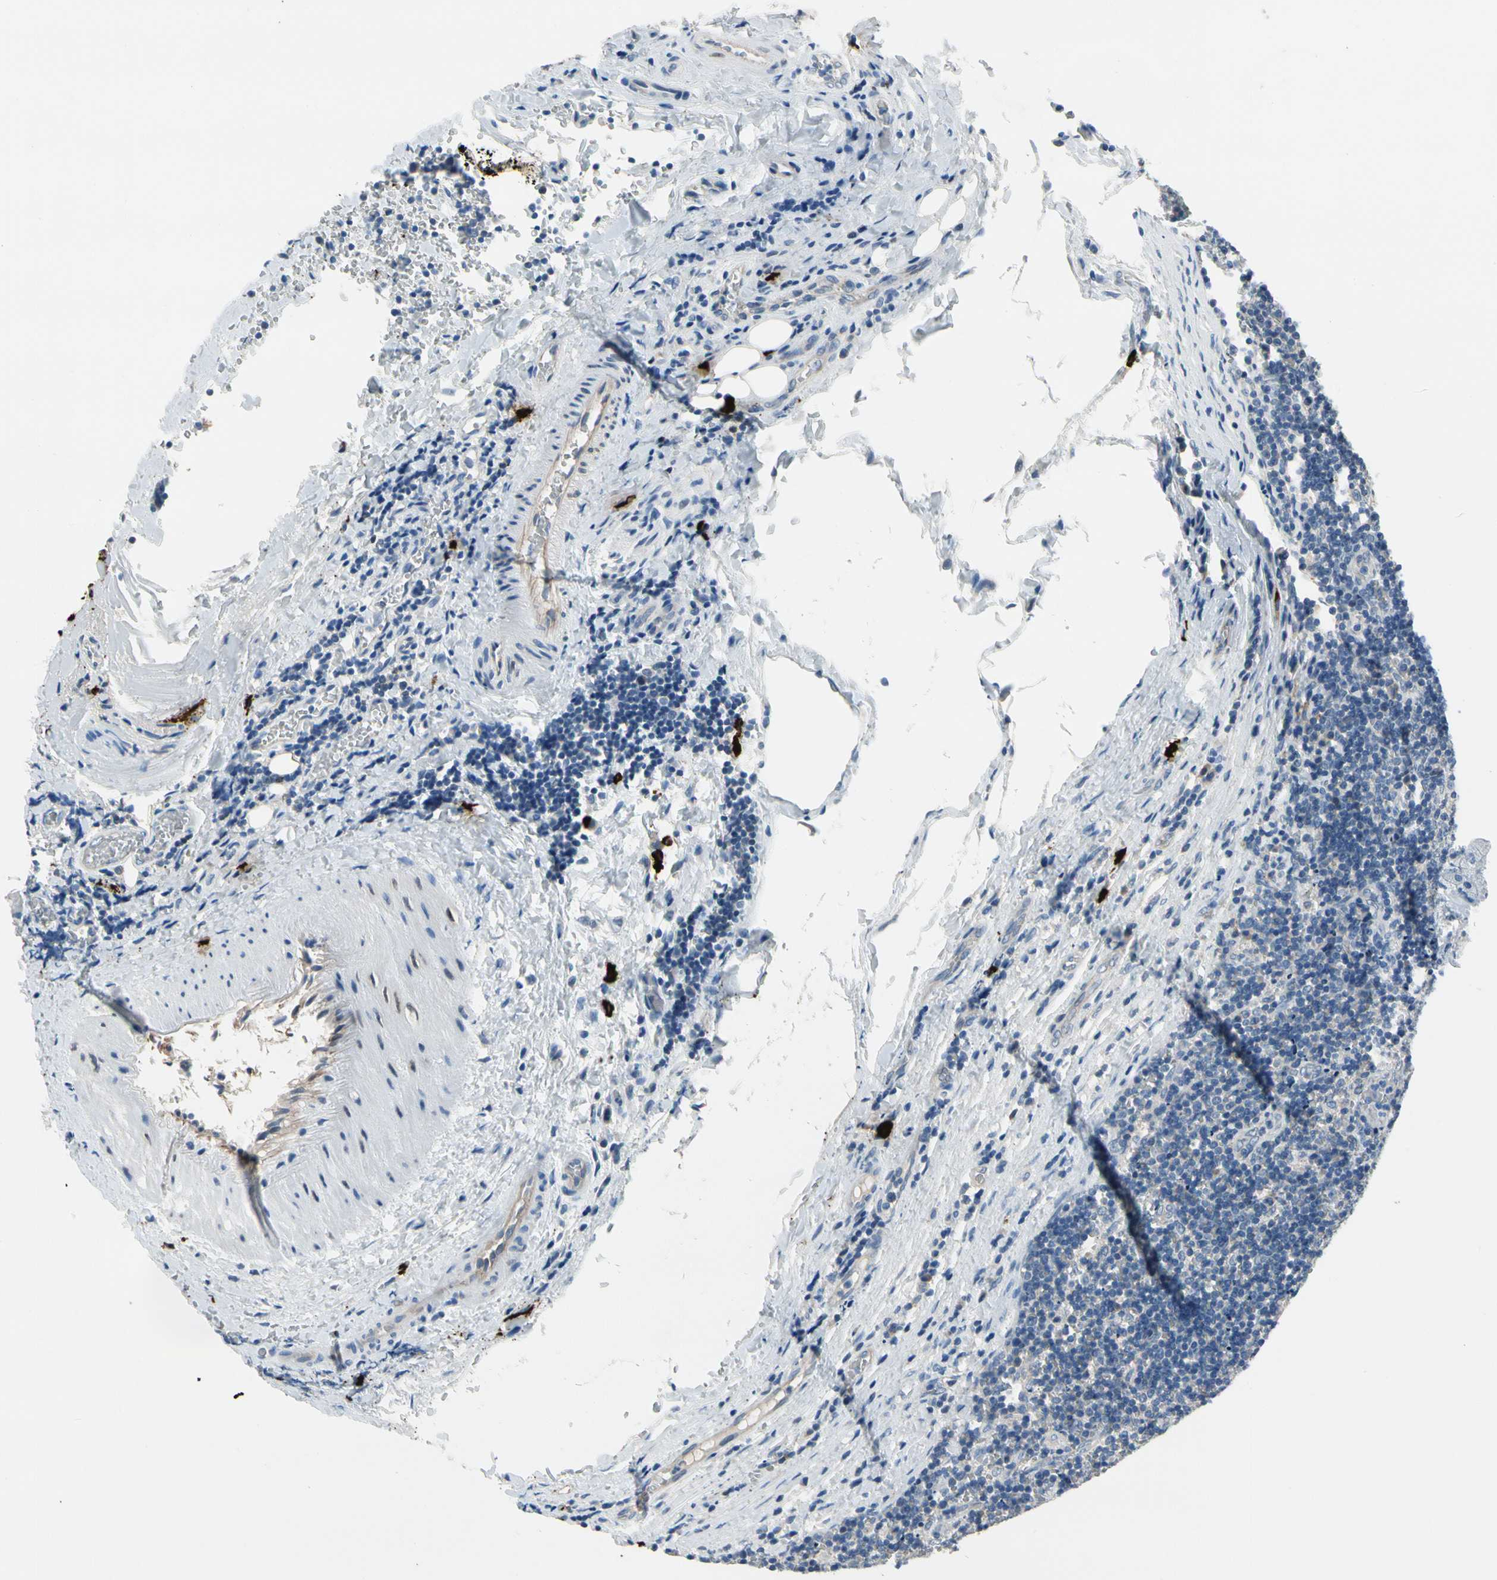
{"staining": {"intensity": "negative", "quantity": "none", "location": "none"}, "tissue": "lymph node", "cell_type": "Germinal center cells", "image_type": "normal", "snomed": [{"axis": "morphology", "description": "Normal tissue, NOS"}, {"axis": "topography", "description": "Lymph node"}, {"axis": "topography", "description": "Salivary gland"}], "caption": "Protein analysis of unremarkable lymph node reveals no significant positivity in germinal center cells.", "gene": "CPA3", "patient": {"sex": "male", "age": 8}}